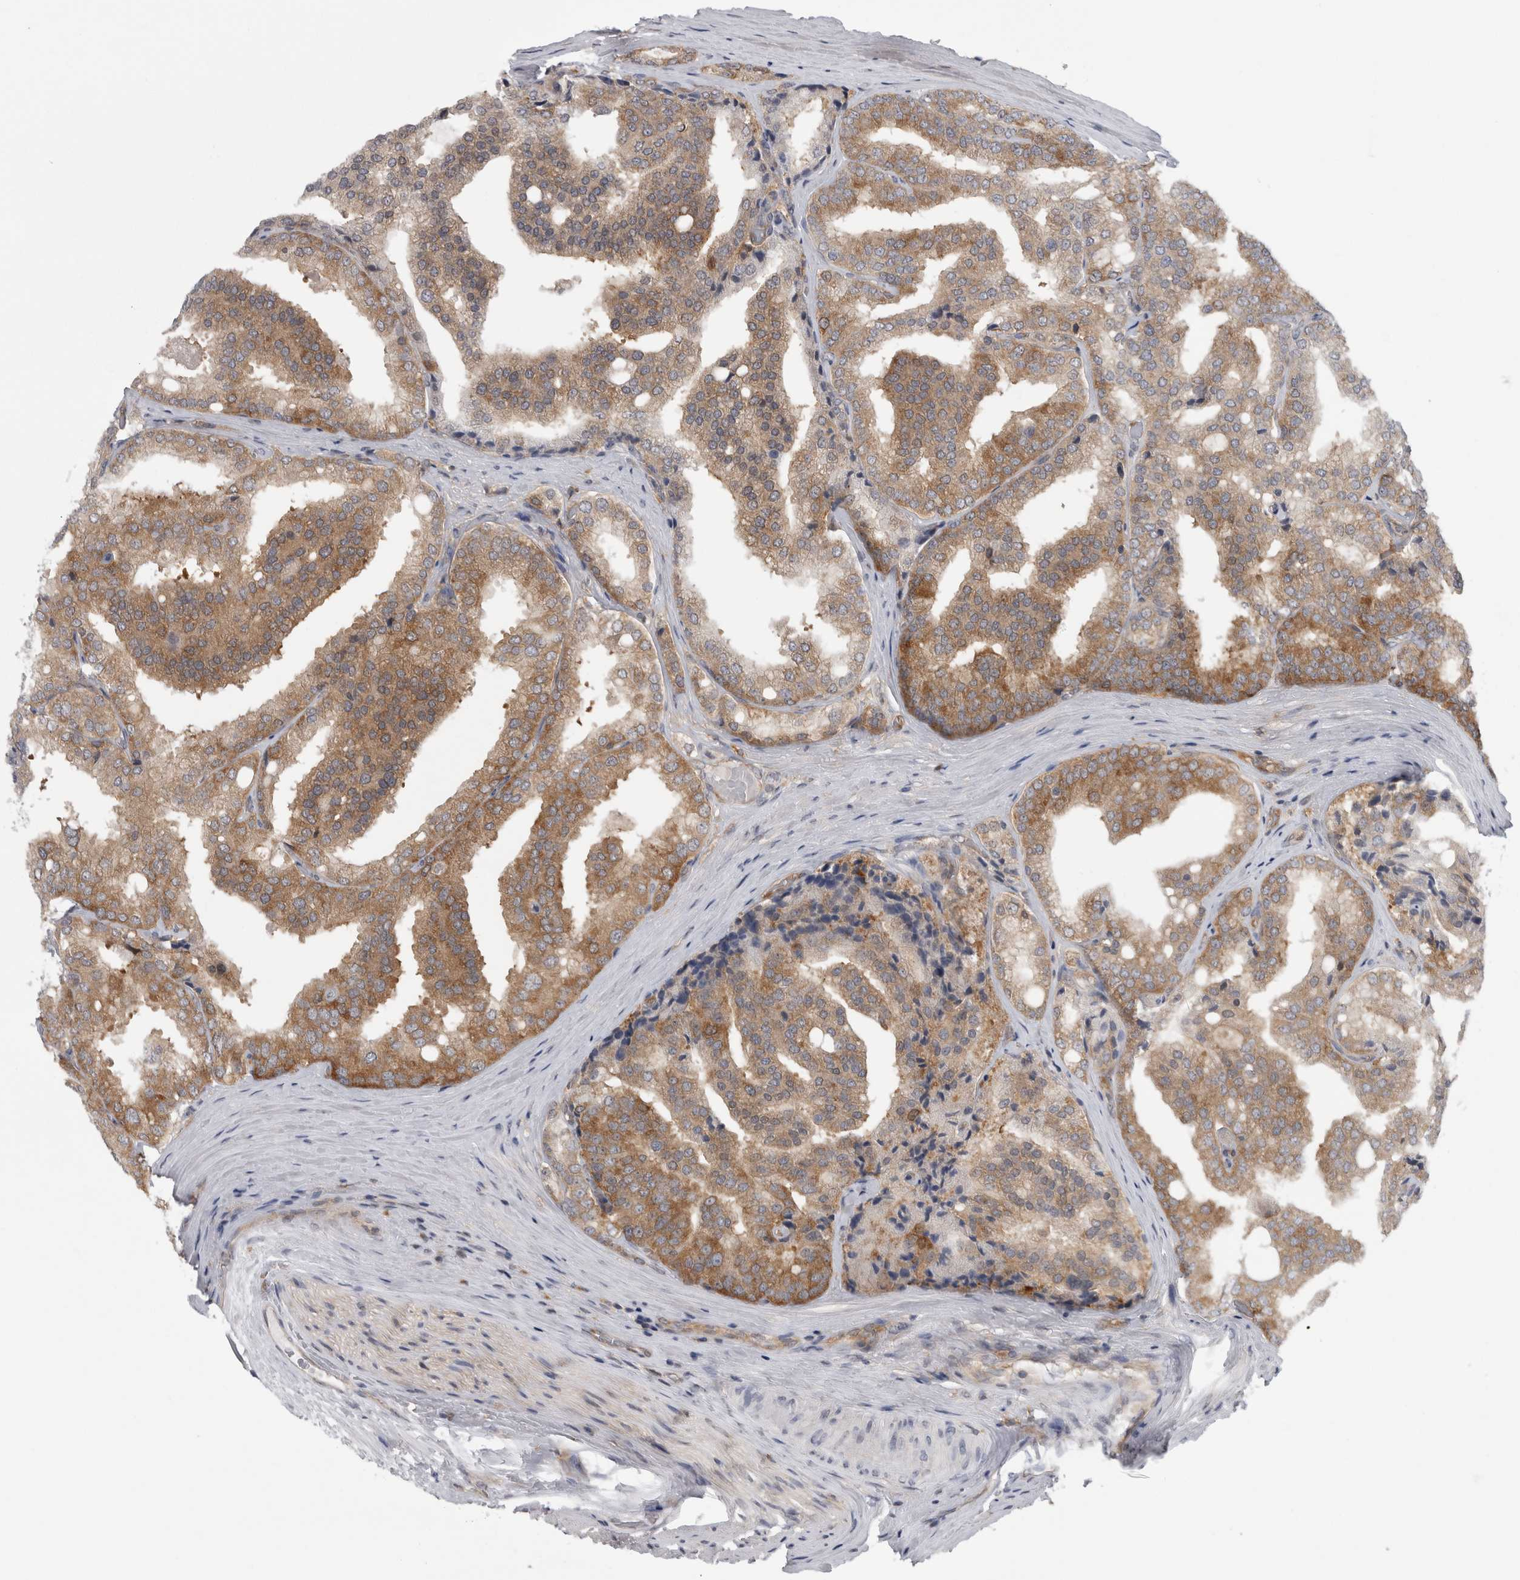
{"staining": {"intensity": "moderate", "quantity": ">75%", "location": "cytoplasmic/membranous"}, "tissue": "prostate cancer", "cell_type": "Tumor cells", "image_type": "cancer", "snomed": [{"axis": "morphology", "description": "Adenocarcinoma, High grade"}, {"axis": "topography", "description": "Prostate"}], "caption": "Prostate cancer stained with a brown dye reveals moderate cytoplasmic/membranous positive staining in about >75% of tumor cells.", "gene": "CACYBP", "patient": {"sex": "male", "age": 50}}